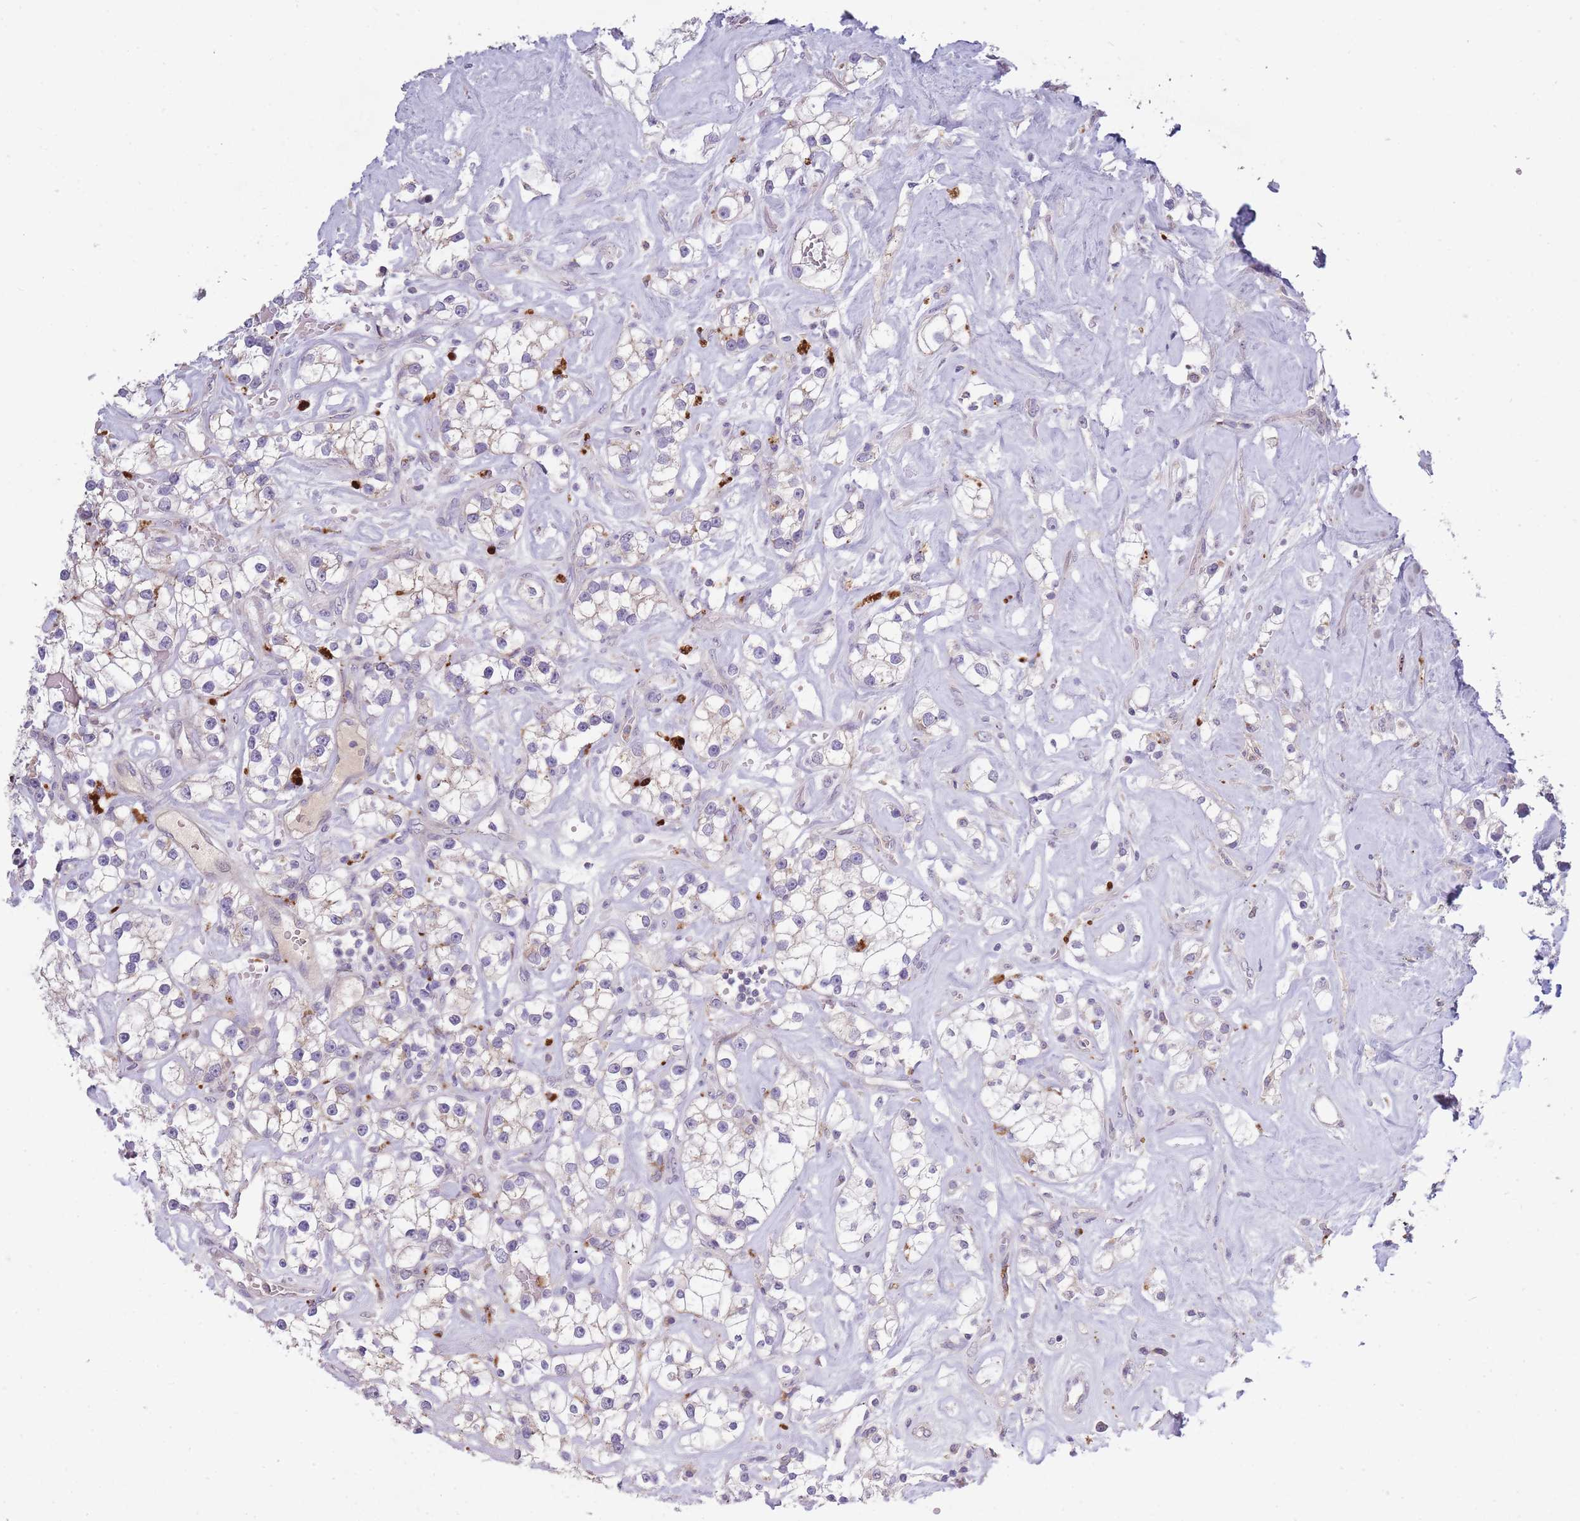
{"staining": {"intensity": "negative", "quantity": "none", "location": "none"}, "tissue": "renal cancer", "cell_type": "Tumor cells", "image_type": "cancer", "snomed": [{"axis": "morphology", "description": "Adenocarcinoma, NOS"}, {"axis": "topography", "description": "Kidney"}], "caption": "Tumor cells are negative for brown protein staining in renal cancer (adenocarcinoma). (Stains: DAB immunohistochemistry (IHC) with hematoxylin counter stain, Microscopy: brightfield microscopy at high magnification).", "gene": "TRIM61", "patient": {"sex": "male", "age": 77}}